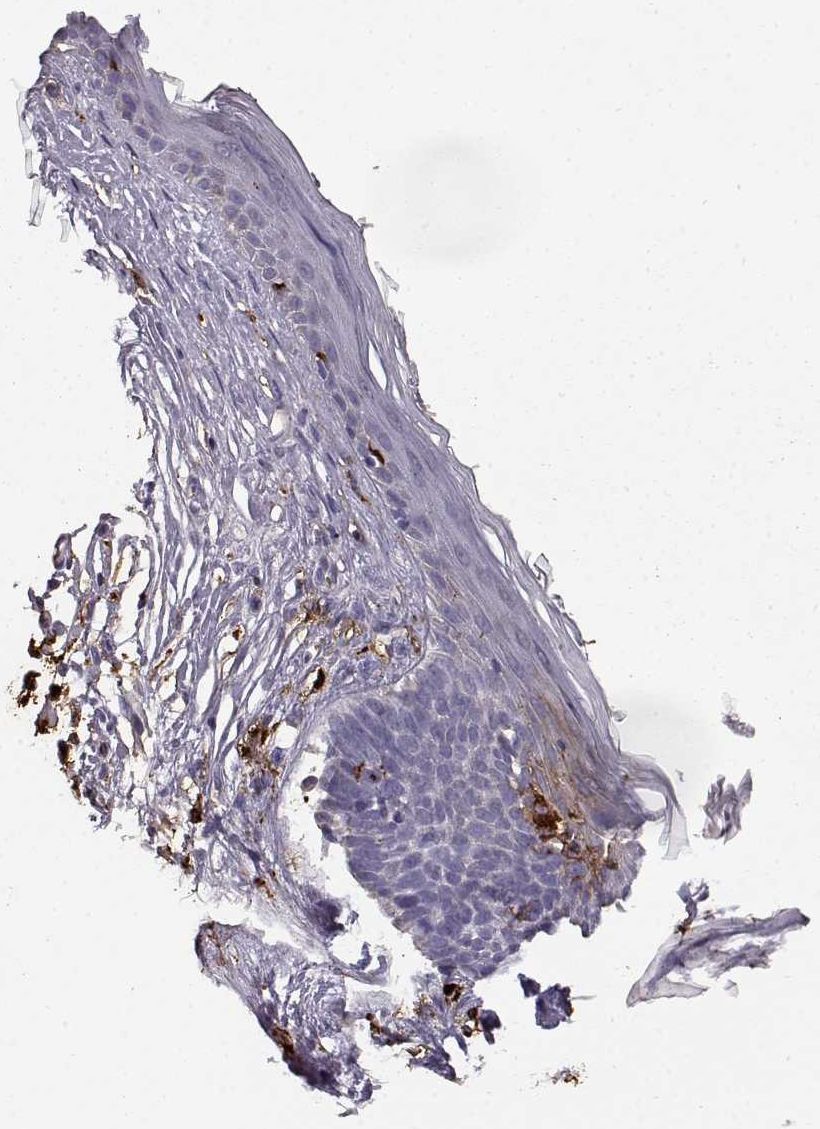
{"staining": {"intensity": "negative", "quantity": "none", "location": "none"}, "tissue": "skin cancer", "cell_type": "Tumor cells", "image_type": "cancer", "snomed": [{"axis": "morphology", "description": "Basal cell carcinoma"}, {"axis": "topography", "description": "Skin"}], "caption": "DAB immunohistochemical staining of human skin basal cell carcinoma reveals no significant expression in tumor cells. (DAB immunohistochemistry visualized using brightfield microscopy, high magnification).", "gene": "CCNF", "patient": {"sex": "male", "age": 85}}